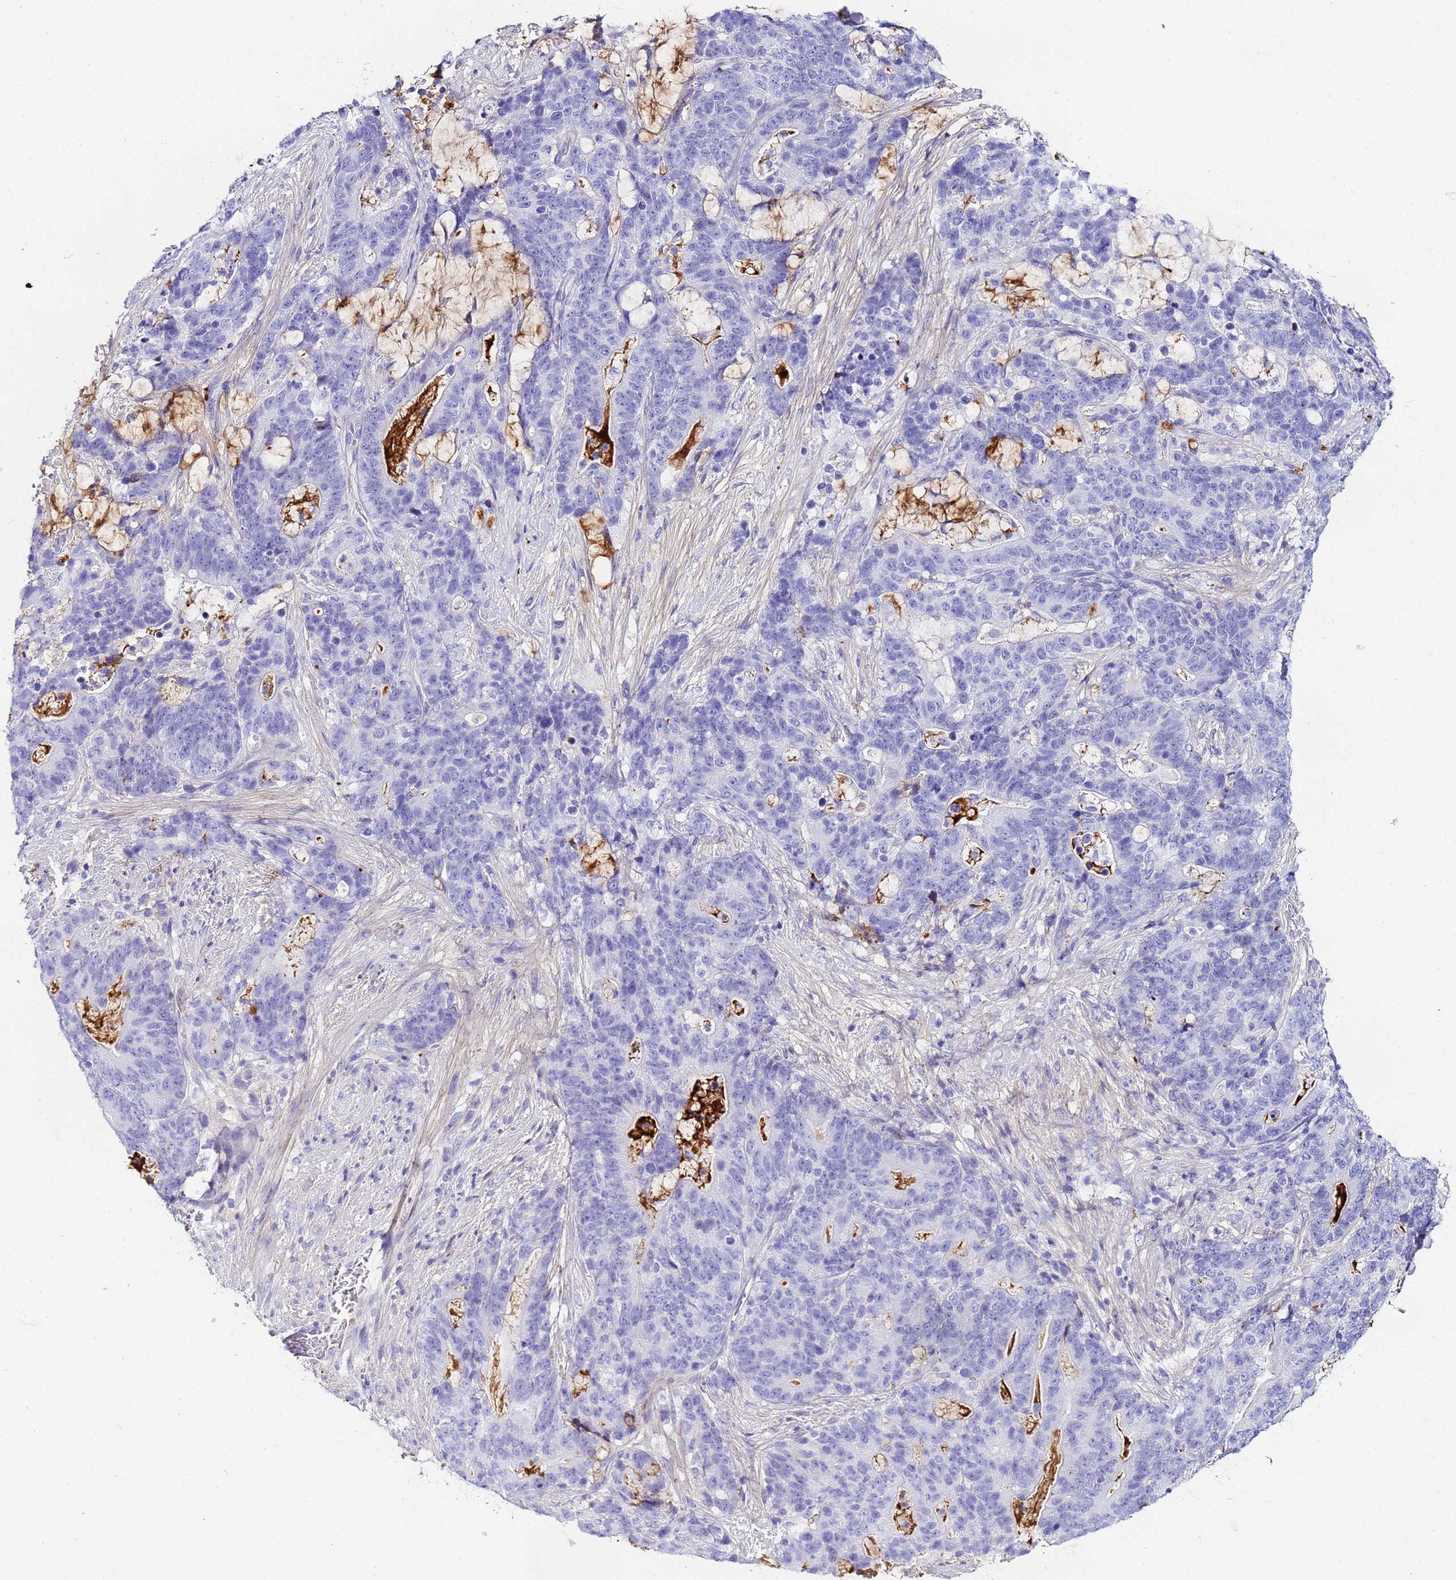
{"staining": {"intensity": "negative", "quantity": "none", "location": "none"}, "tissue": "stomach cancer", "cell_type": "Tumor cells", "image_type": "cancer", "snomed": [{"axis": "morphology", "description": "Normal tissue, NOS"}, {"axis": "morphology", "description": "Adenocarcinoma, NOS"}, {"axis": "topography", "description": "Stomach"}], "caption": "This is a image of immunohistochemistry (IHC) staining of adenocarcinoma (stomach), which shows no staining in tumor cells.", "gene": "CFHR2", "patient": {"sex": "female", "age": 64}}